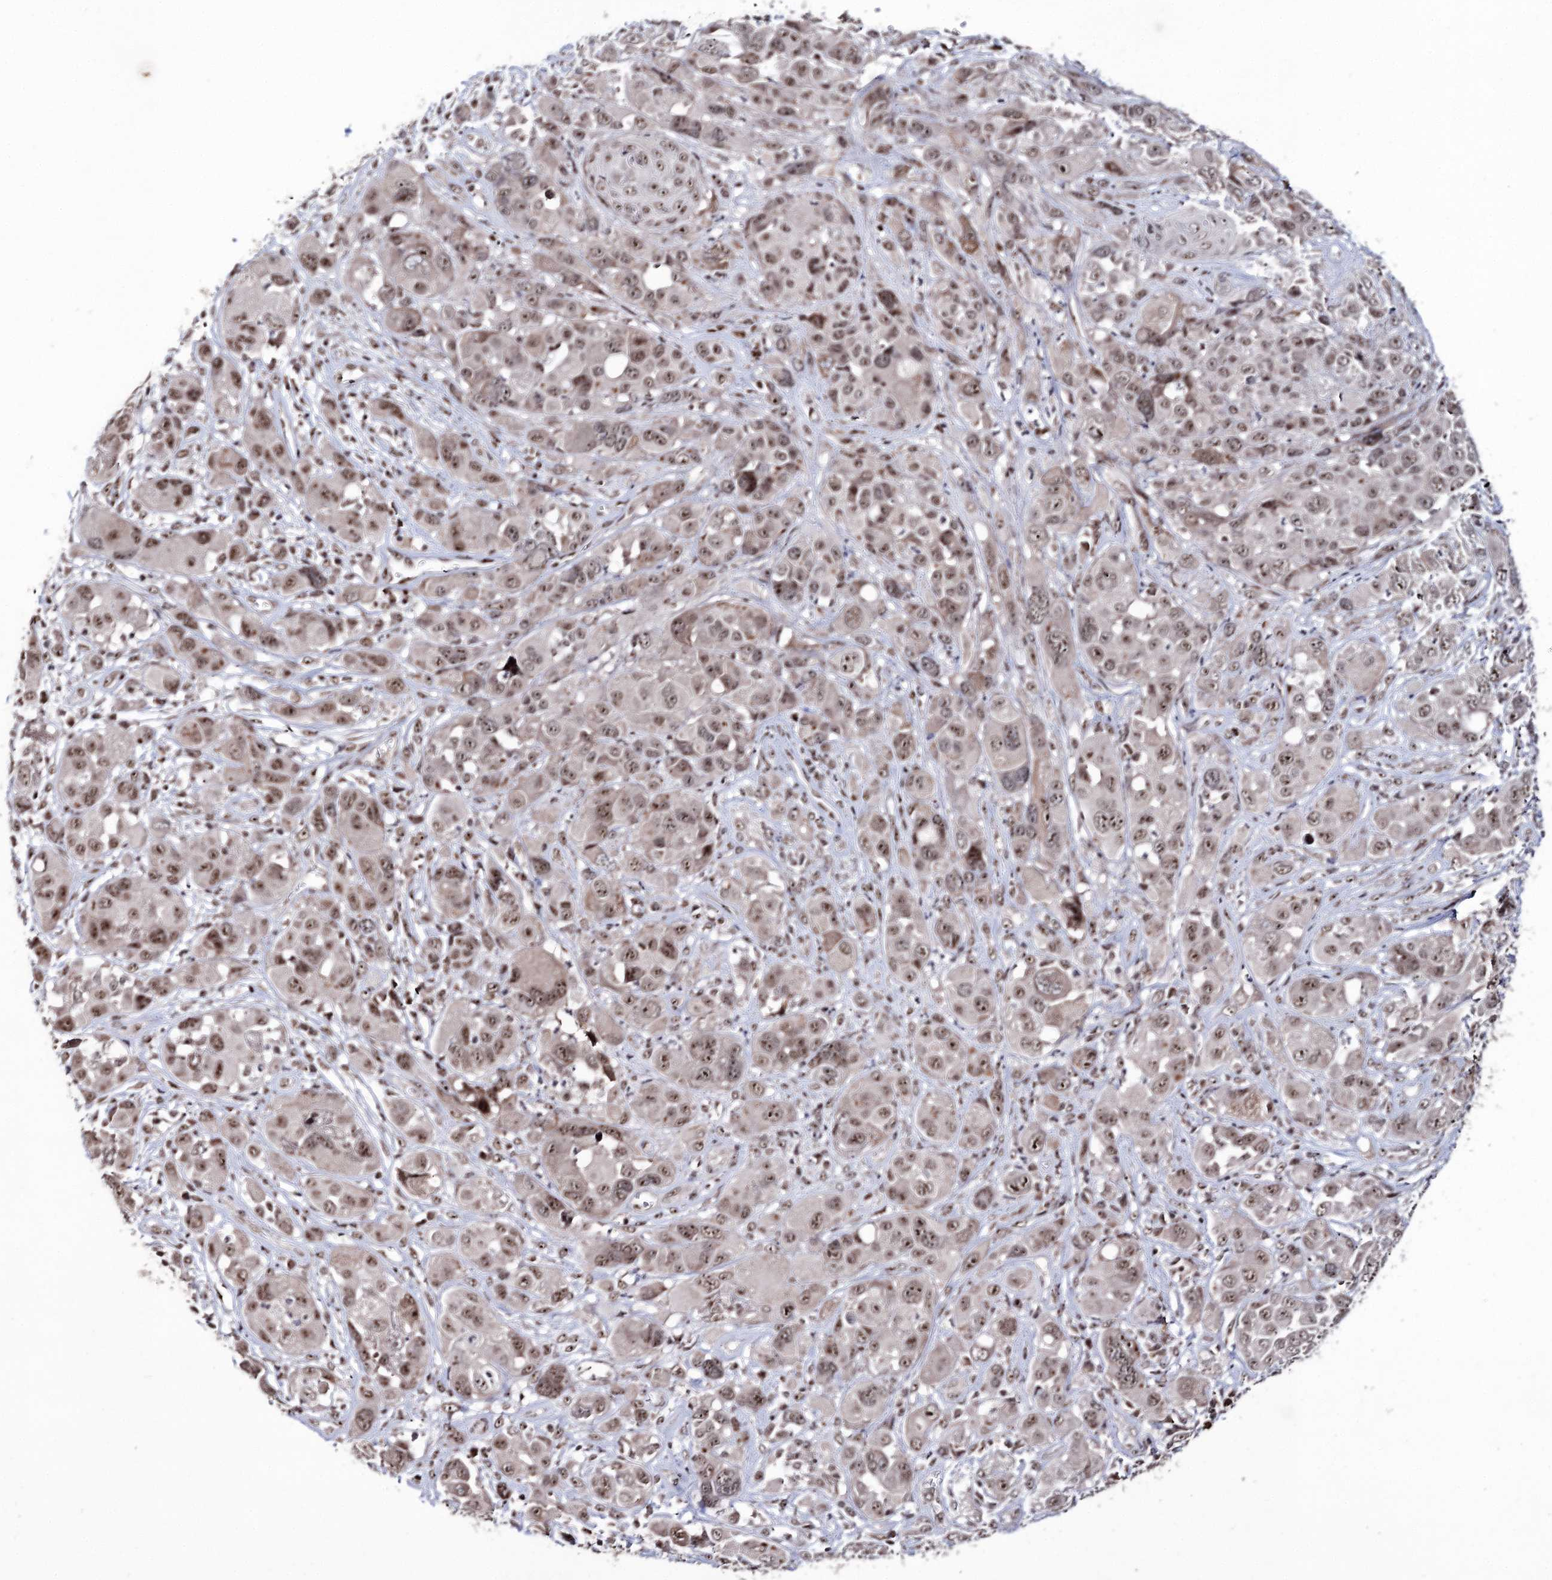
{"staining": {"intensity": "moderate", "quantity": ">75%", "location": "nuclear"}, "tissue": "melanoma", "cell_type": "Tumor cells", "image_type": "cancer", "snomed": [{"axis": "morphology", "description": "Malignant melanoma, NOS"}, {"axis": "topography", "description": "Skin of trunk"}], "caption": "IHC (DAB (3,3'-diaminobenzidine)) staining of human melanoma demonstrates moderate nuclear protein expression in approximately >75% of tumor cells.", "gene": "VGLL4", "patient": {"sex": "male", "age": 71}}